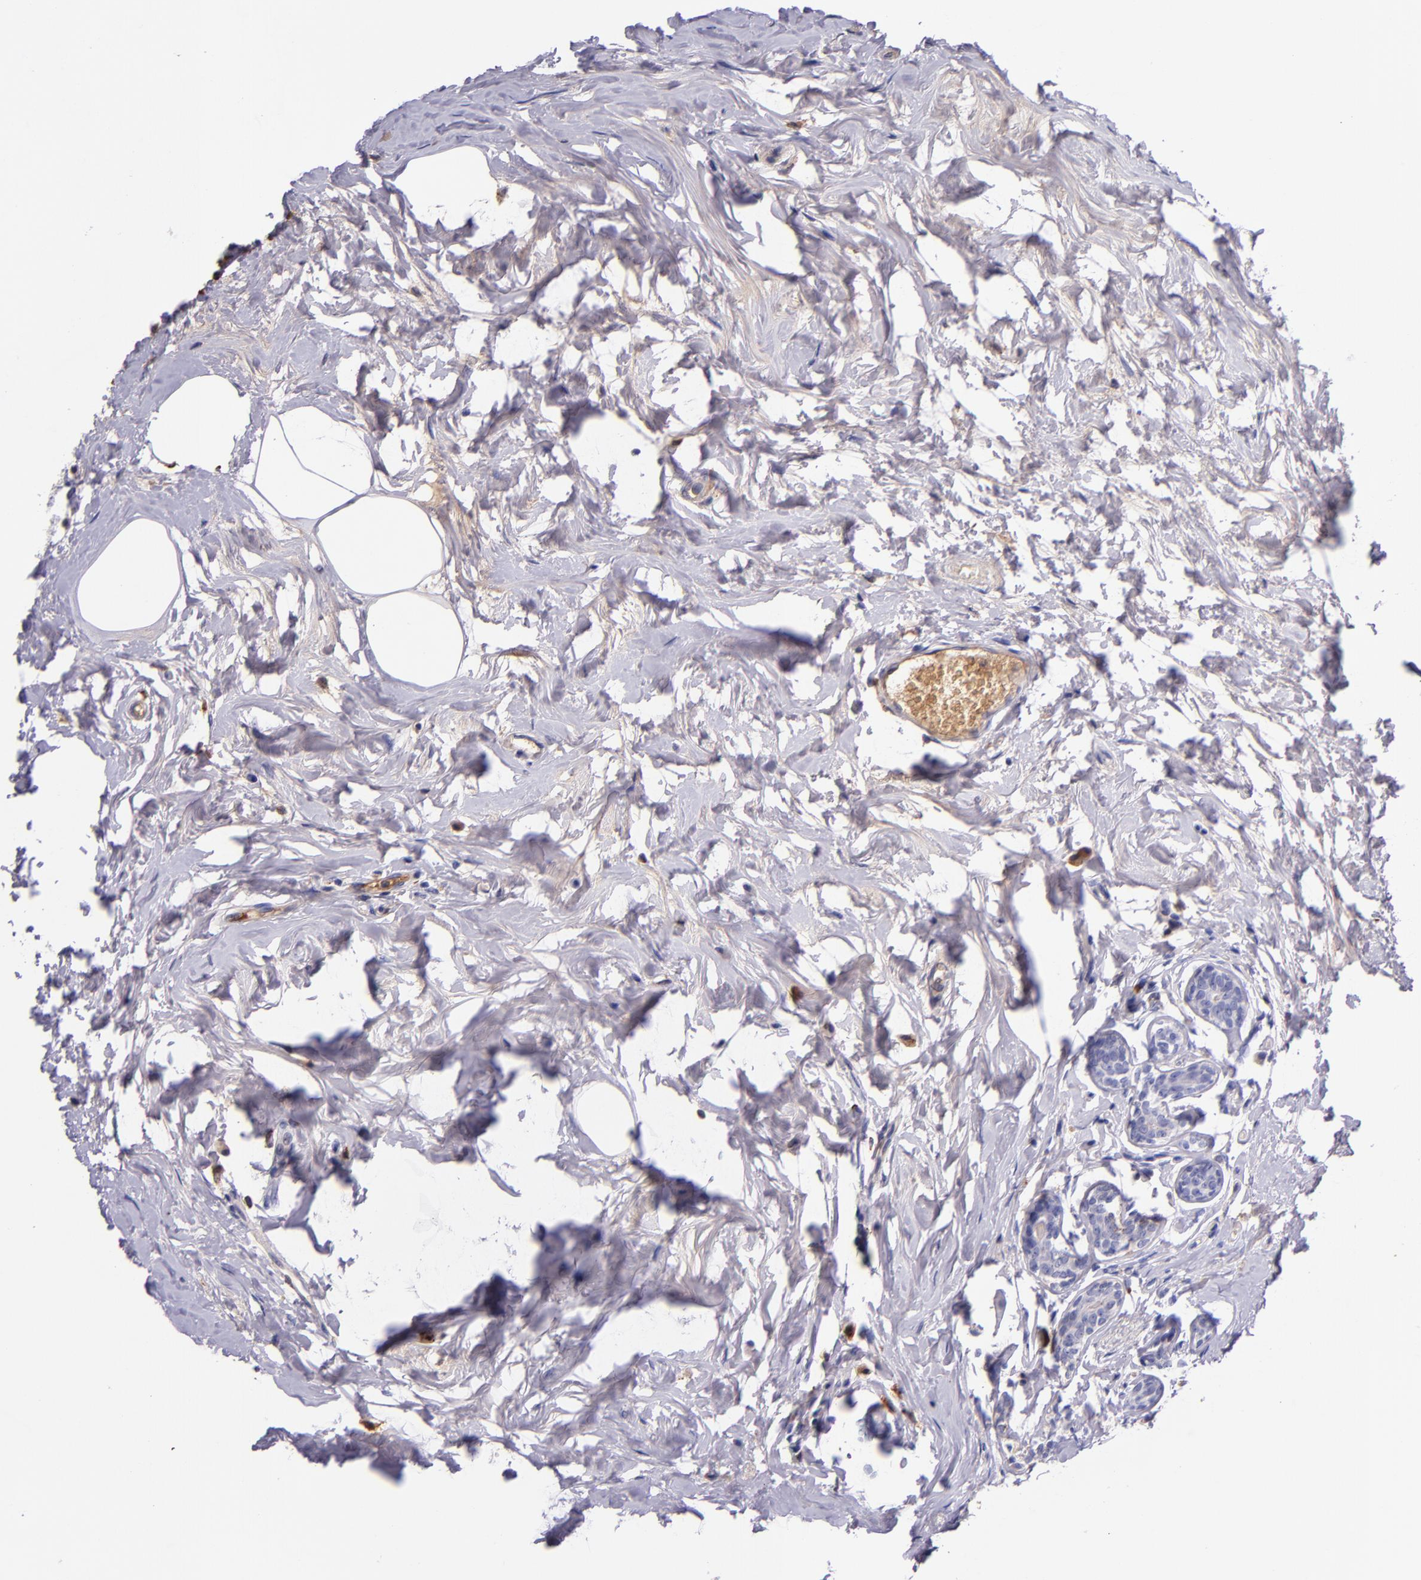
{"staining": {"intensity": "negative", "quantity": "none", "location": "none"}, "tissue": "breast cancer", "cell_type": "Tumor cells", "image_type": "cancer", "snomed": [{"axis": "morphology", "description": "Normal tissue, NOS"}, {"axis": "morphology", "description": "Duct carcinoma"}, {"axis": "topography", "description": "Breast"}], "caption": "Immunohistochemistry (IHC) histopathology image of neoplastic tissue: human breast cancer (invasive ductal carcinoma) stained with DAB (3,3'-diaminobenzidine) reveals no significant protein expression in tumor cells. (DAB immunohistochemistry with hematoxylin counter stain).", "gene": "KNG1", "patient": {"sex": "female", "age": 50}}